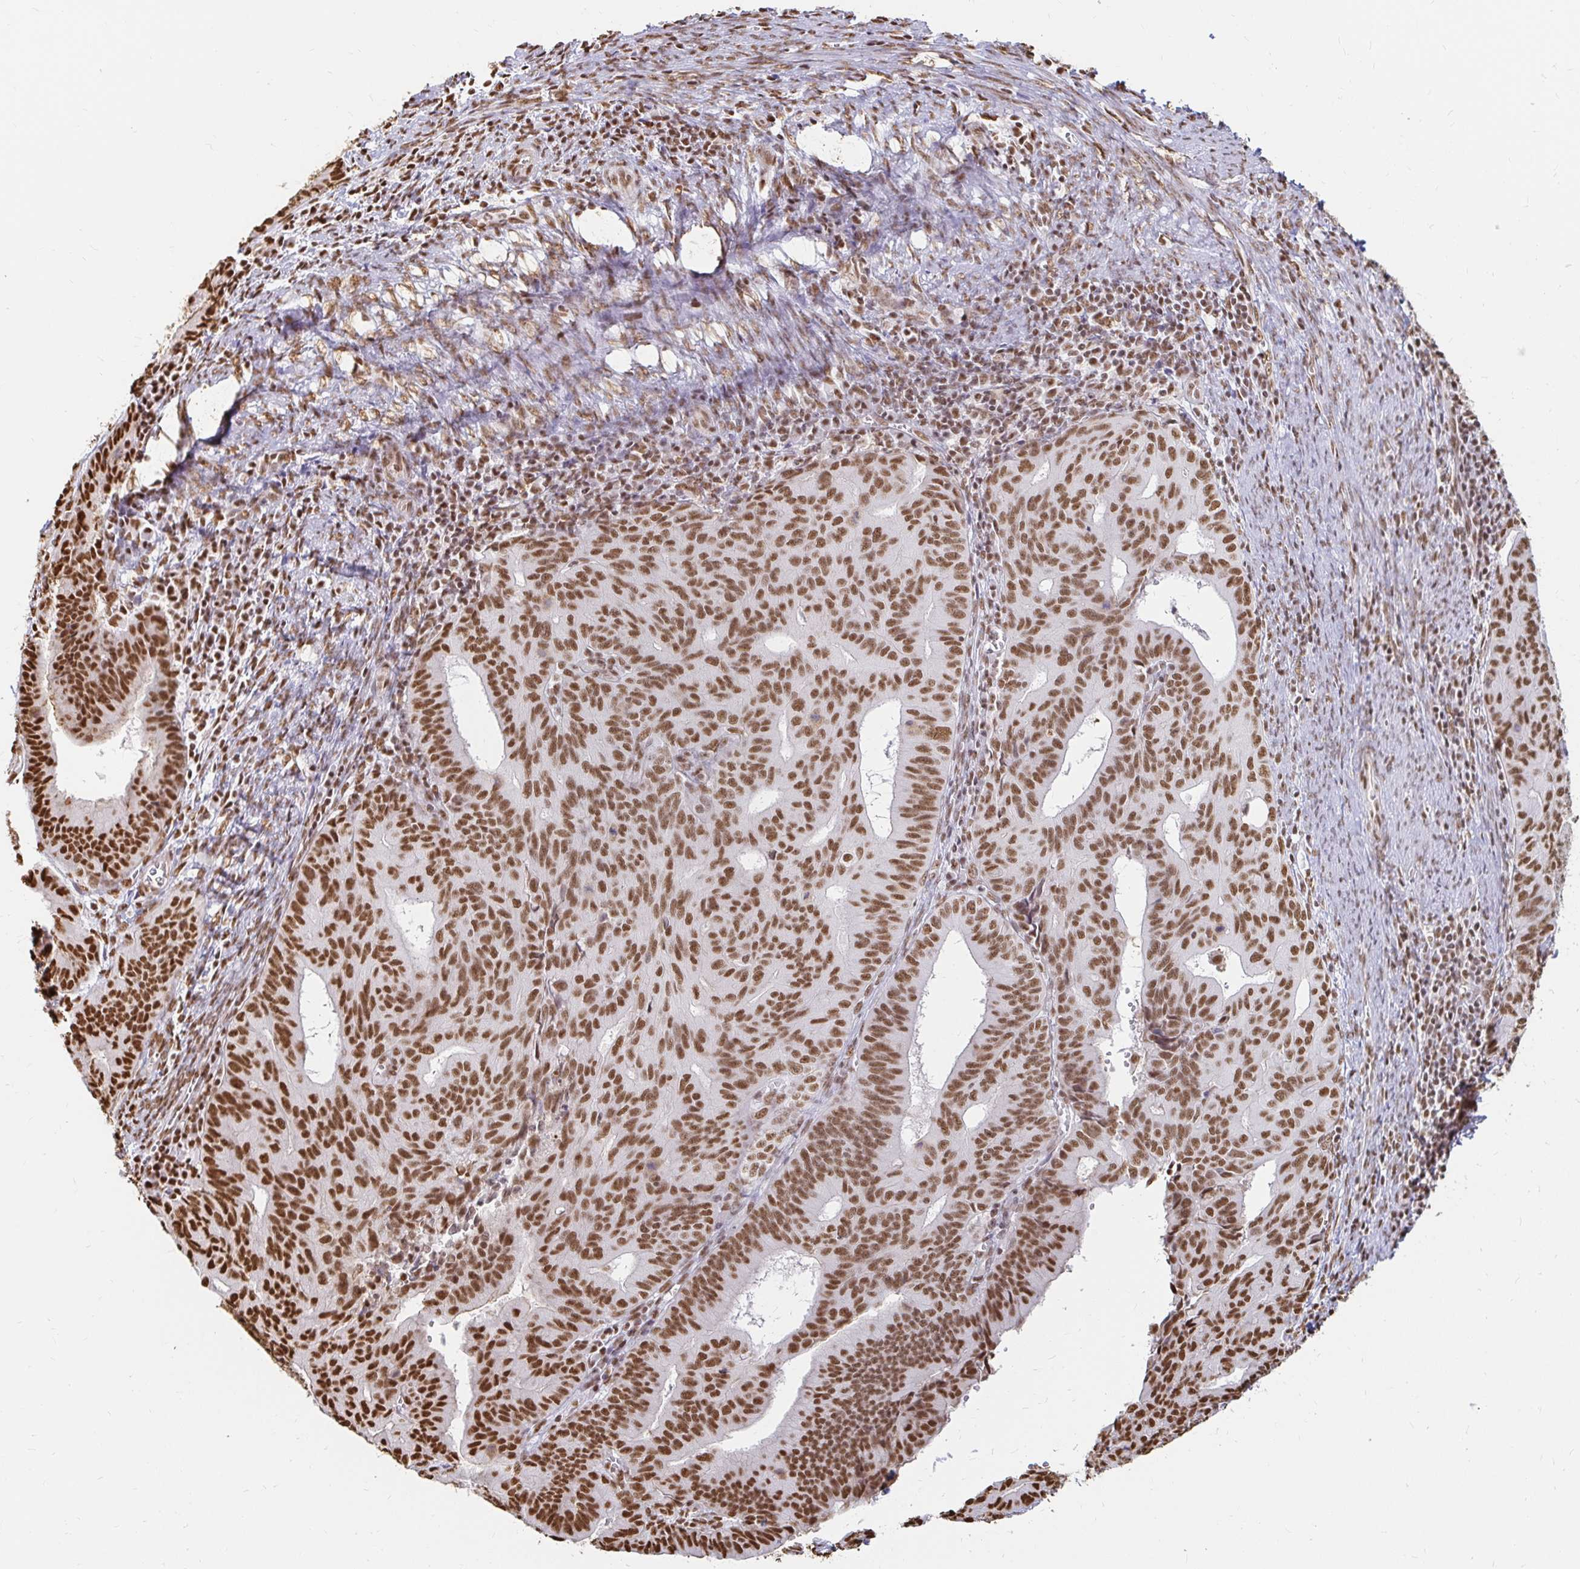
{"staining": {"intensity": "strong", "quantity": ">75%", "location": "nuclear"}, "tissue": "endometrial cancer", "cell_type": "Tumor cells", "image_type": "cancer", "snomed": [{"axis": "morphology", "description": "Adenocarcinoma, NOS"}, {"axis": "topography", "description": "Endometrium"}], "caption": "Immunohistochemistry (IHC) staining of adenocarcinoma (endometrial), which displays high levels of strong nuclear staining in about >75% of tumor cells indicating strong nuclear protein expression. The staining was performed using DAB (brown) for protein detection and nuclei were counterstained in hematoxylin (blue).", "gene": "HNRNPU", "patient": {"sex": "female", "age": 65}}